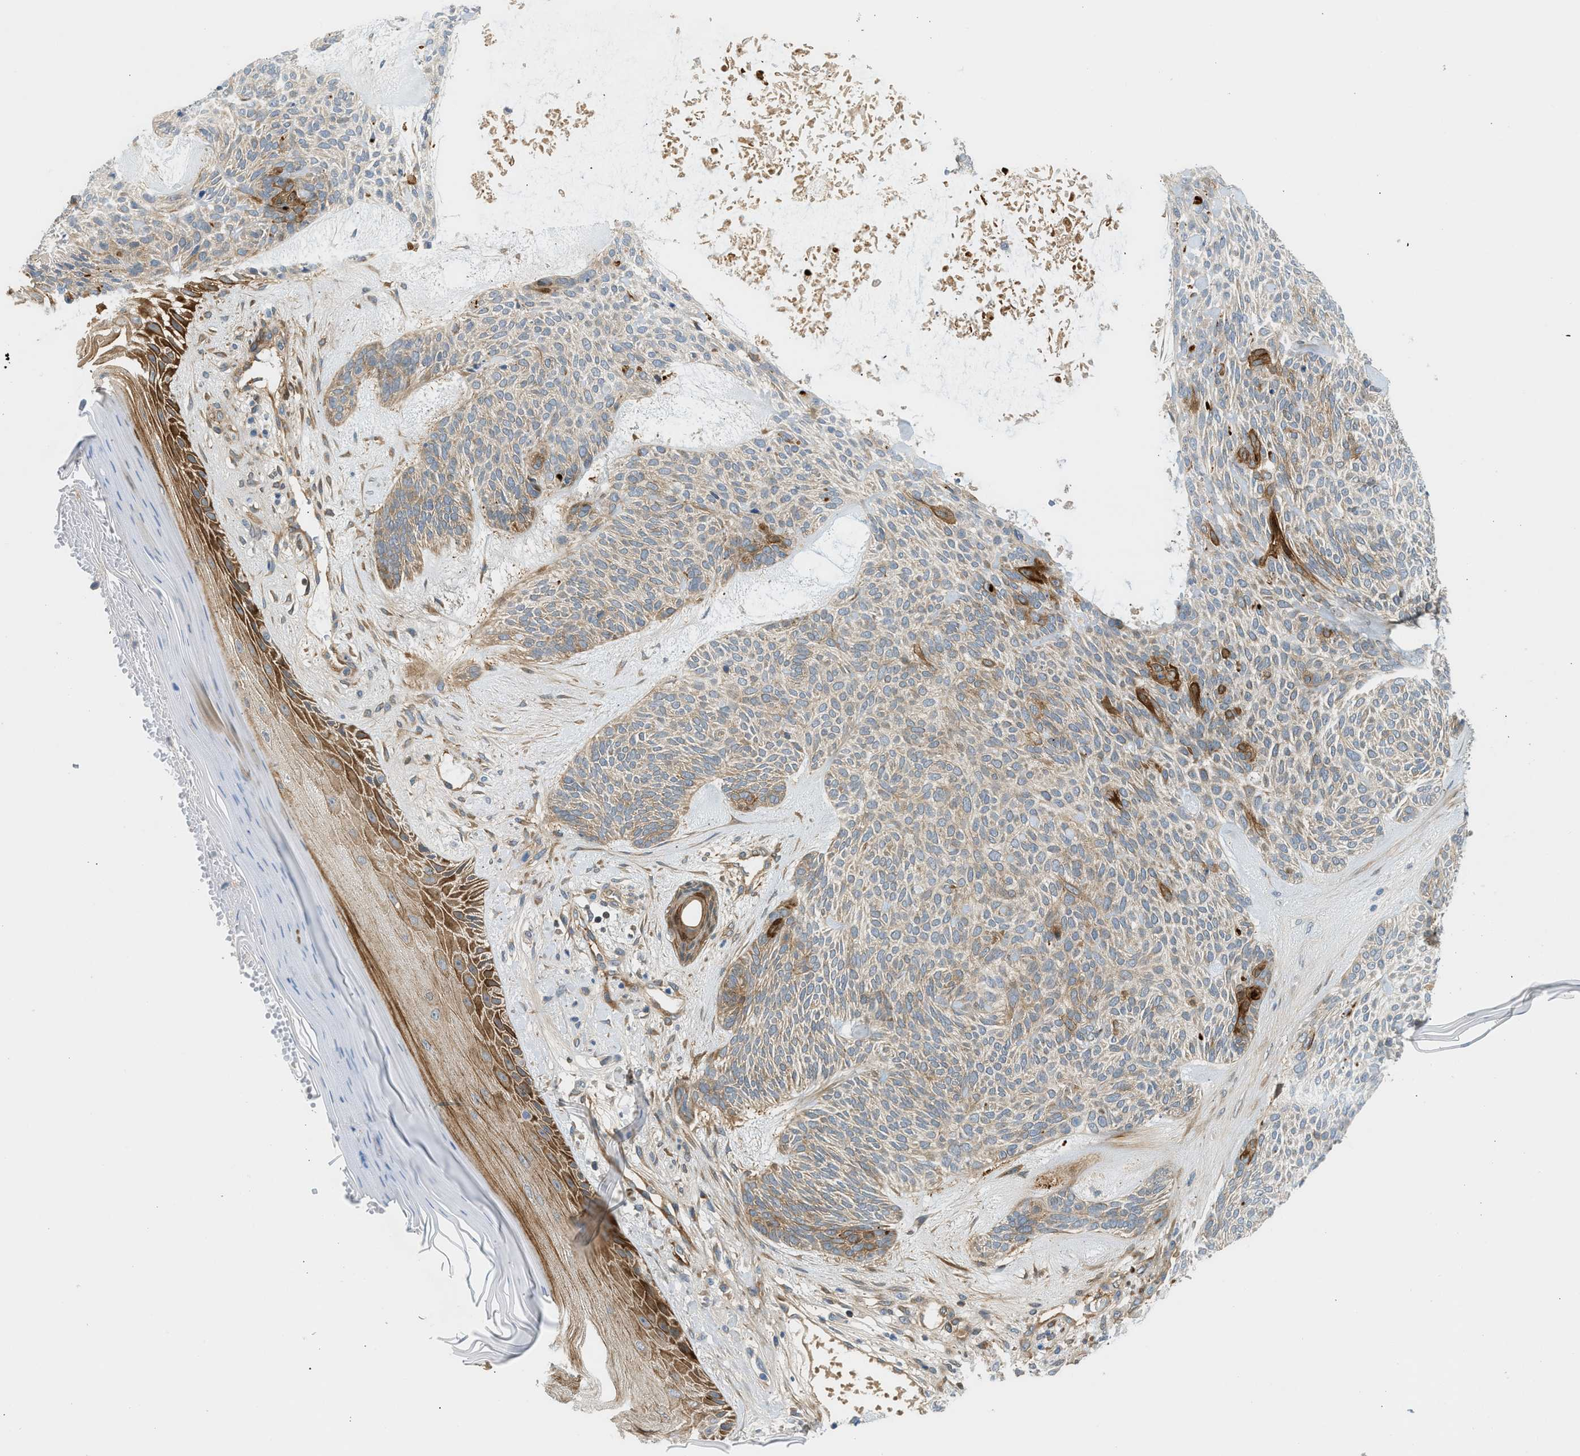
{"staining": {"intensity": "moderate", "quantity": ">75%", "location": "cytoplasmic/membranous"}, "tissue": "skin cancer", "cell_type": "Tumor cells", "image_type": "cancer", "snomed": [{"axis": "morphology", "description": "Basal cell carcinoma"}, {"axis": "topography", "description": "Skin"}], "caption": "Immunohistochemical staining of human basal cell carcinoma (skin) reveals moderate cytoplasmic/membranous protein positivity in approximately >75% of tumor cells. Using DAB (3,3'-diaminobenzidine) (brown) and hematoxylin (blue) stains, captured at high magnification using brightfield microscopy.", "gene": "EDNRA", "patient": {"sex": "male", "age": 55}}